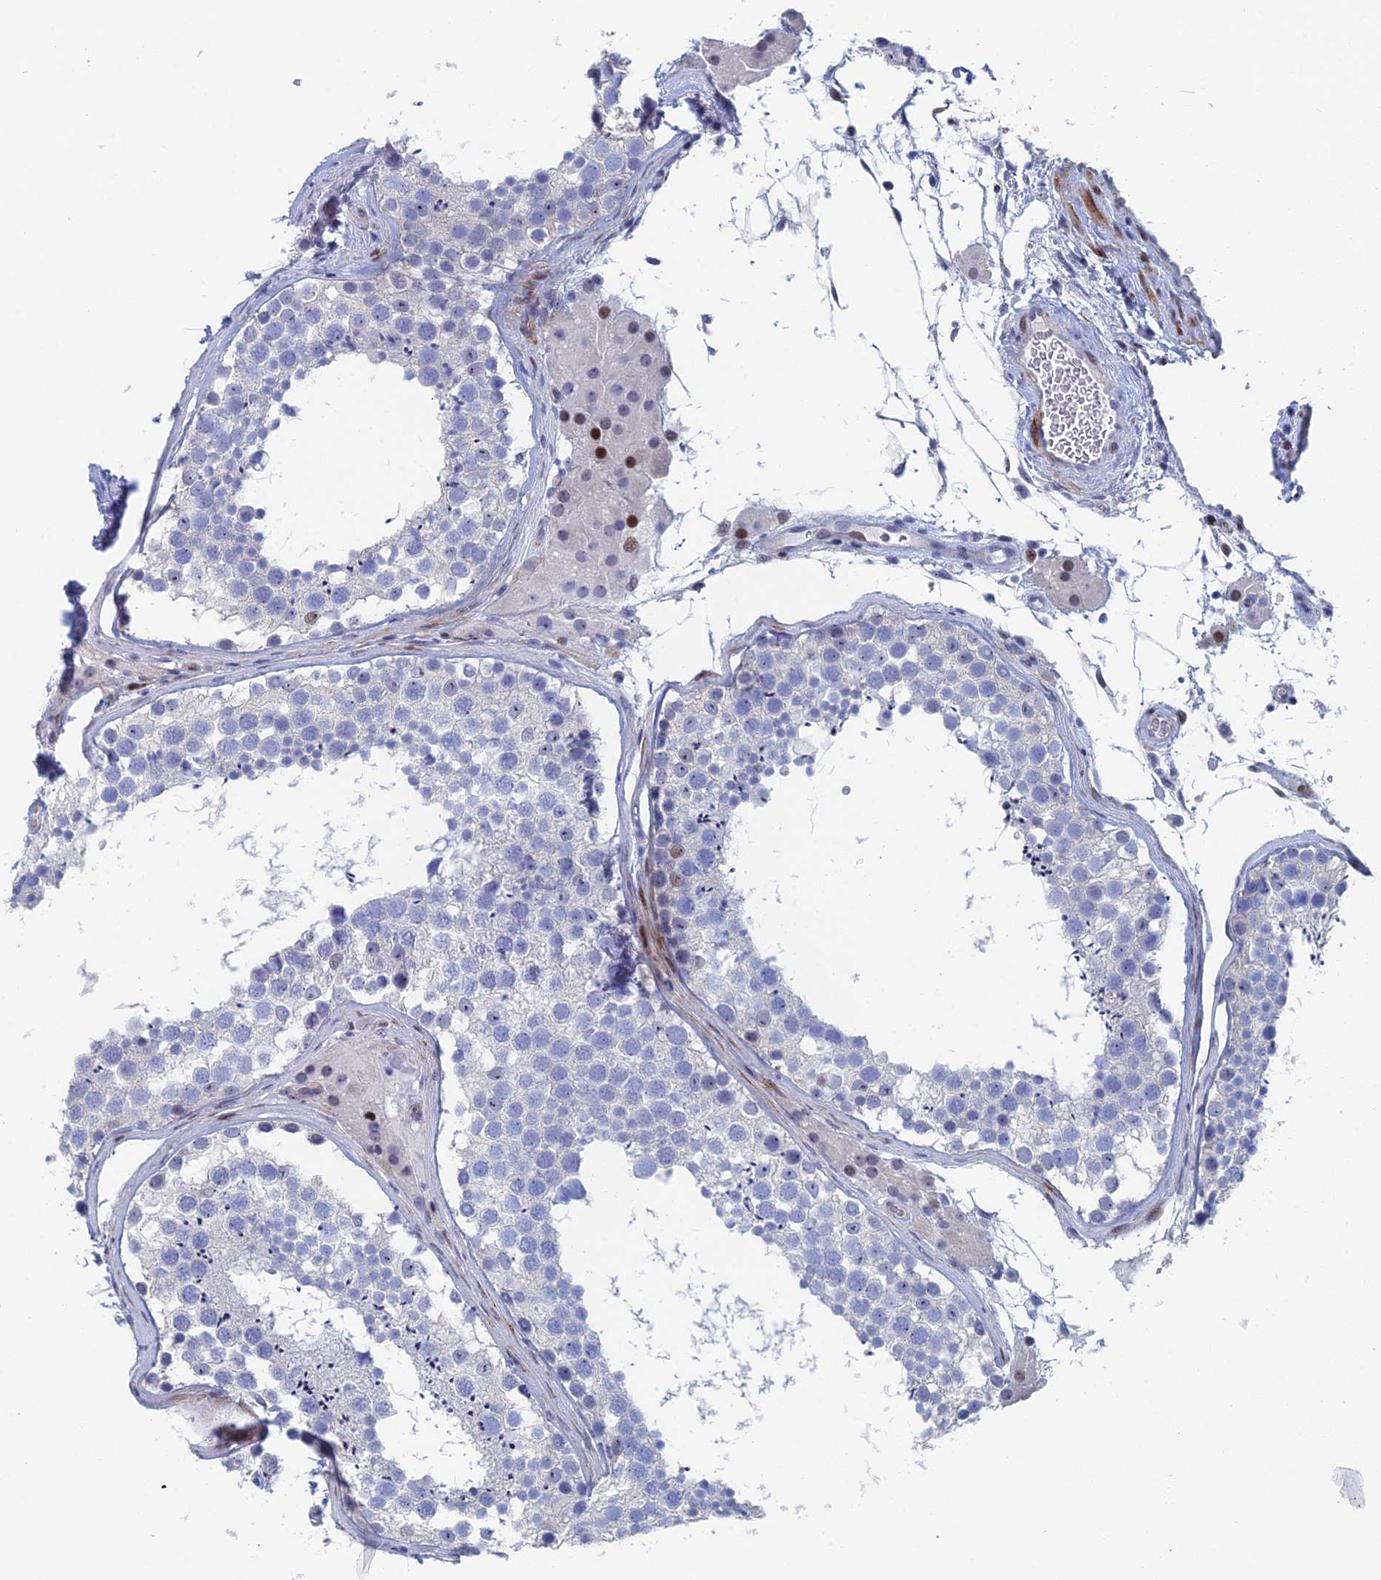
{"staining": {"intensity": "negative", "quantity": "none", "location": "none"}, "tissue": "testis", "cell_type": "Cells in seminiferous ducts", "image_type": "normal", "snomed": [{"axis": "morphology", "description": "Normal tissue, NOS"}, {"axis": "topography", "description": "Testis"}], "caption": "The photomicrograph demonstrates no significant positivity in cells in seminiferous ducts of testis.", "gene": "DRGX", "patient": {"sex": "male", "age": 46}}